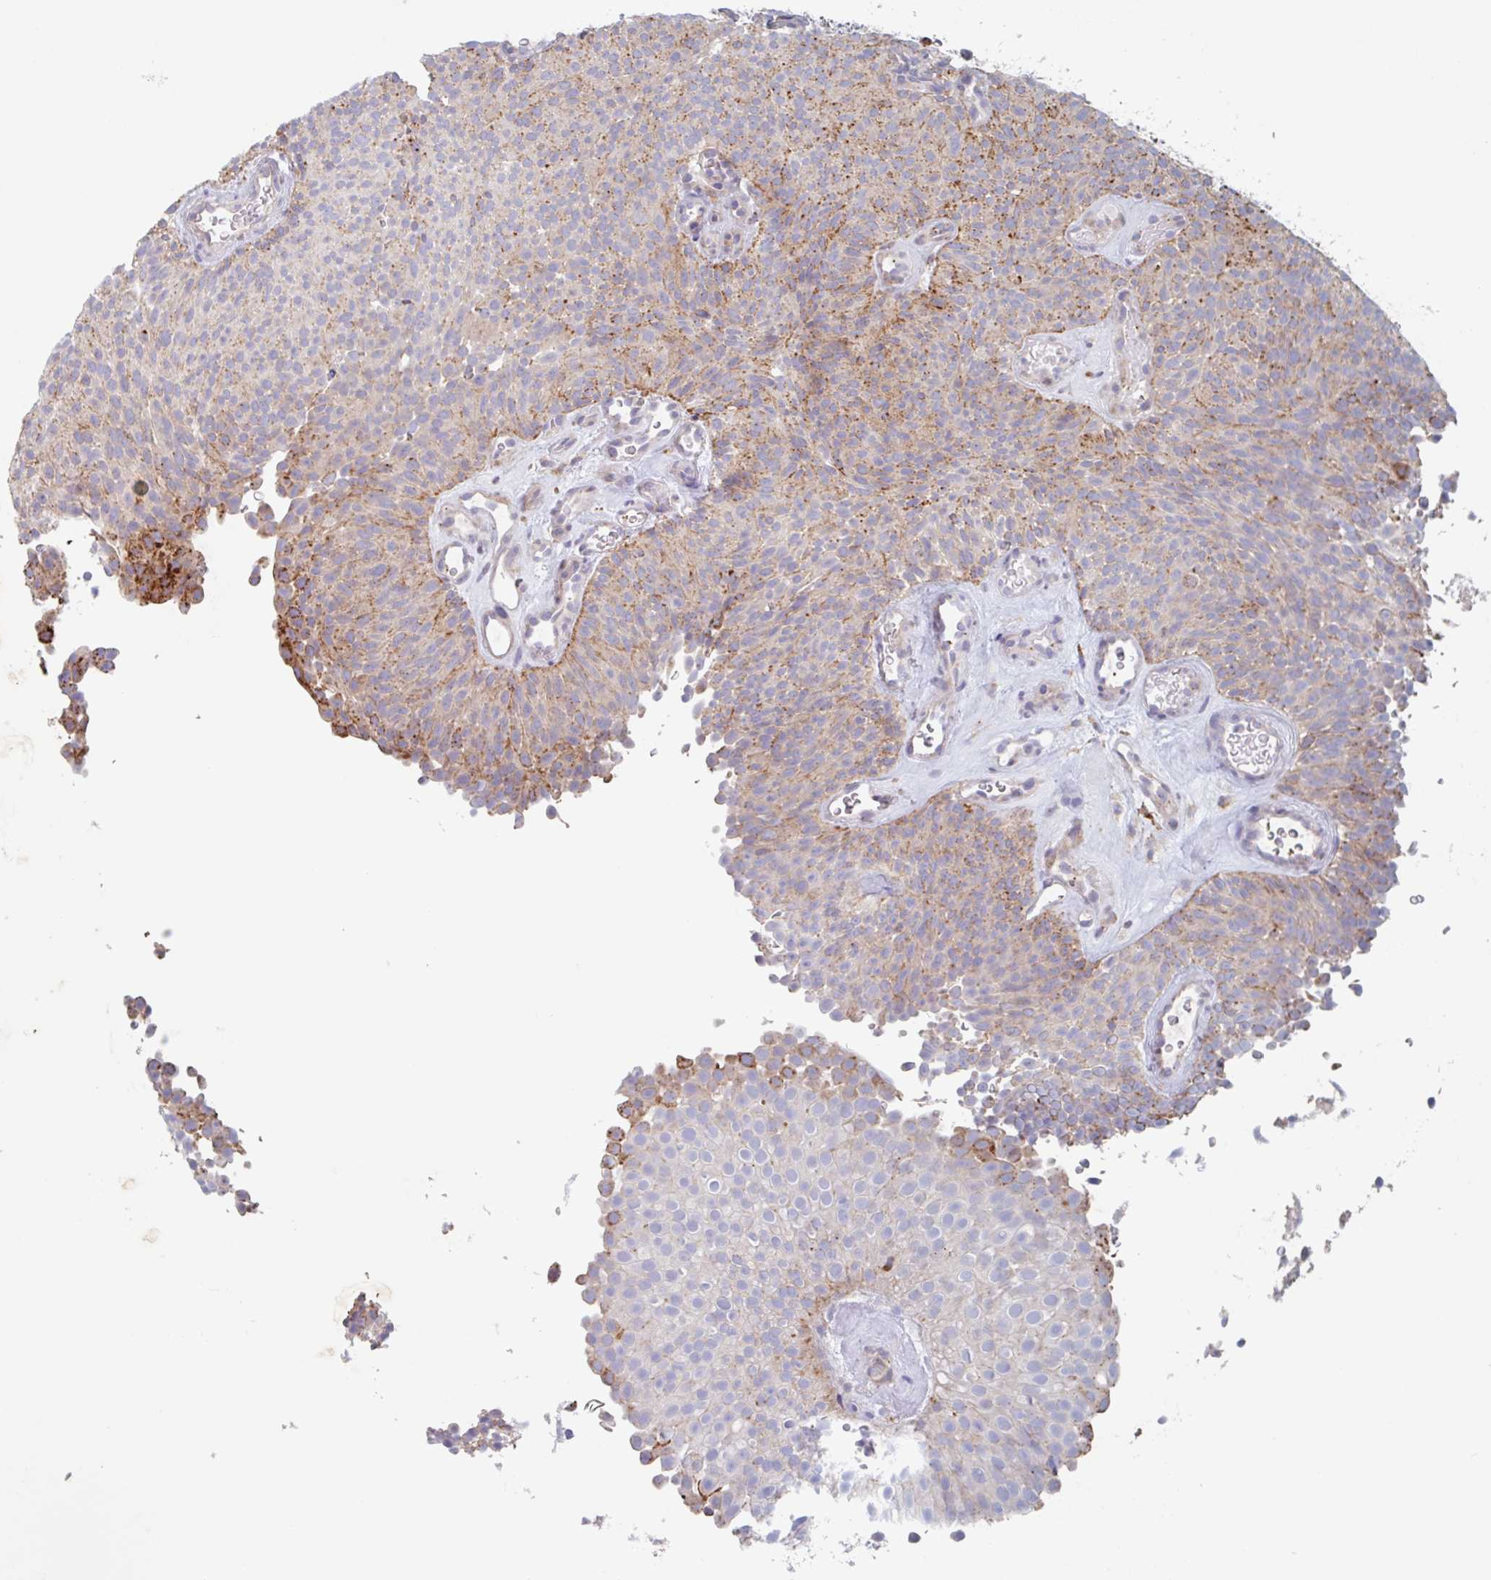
{"staining": {"intensity": "moderate", "quantity": "25%-75%", "location": "cytoplasmic/membranous"}, "tissue": "urothelial cancer", "cell_type": "Tumor cells", "image_type": "cancer", "snomed": [{"axis": "morphology", "description": "Urothelial carcinoma, Low grade"}, {"axis": "topography", "description": "Urinary bladder"}], "caption": "Low-grade urothelial carcinoma was stained to show a protein in brown. There is medium levels of moderate cytoplasmic/membranous staining in approximately 25%-75% of tumor cells.", "gene": "MANBA", "patient": {"sex": "male", "age": 78}}